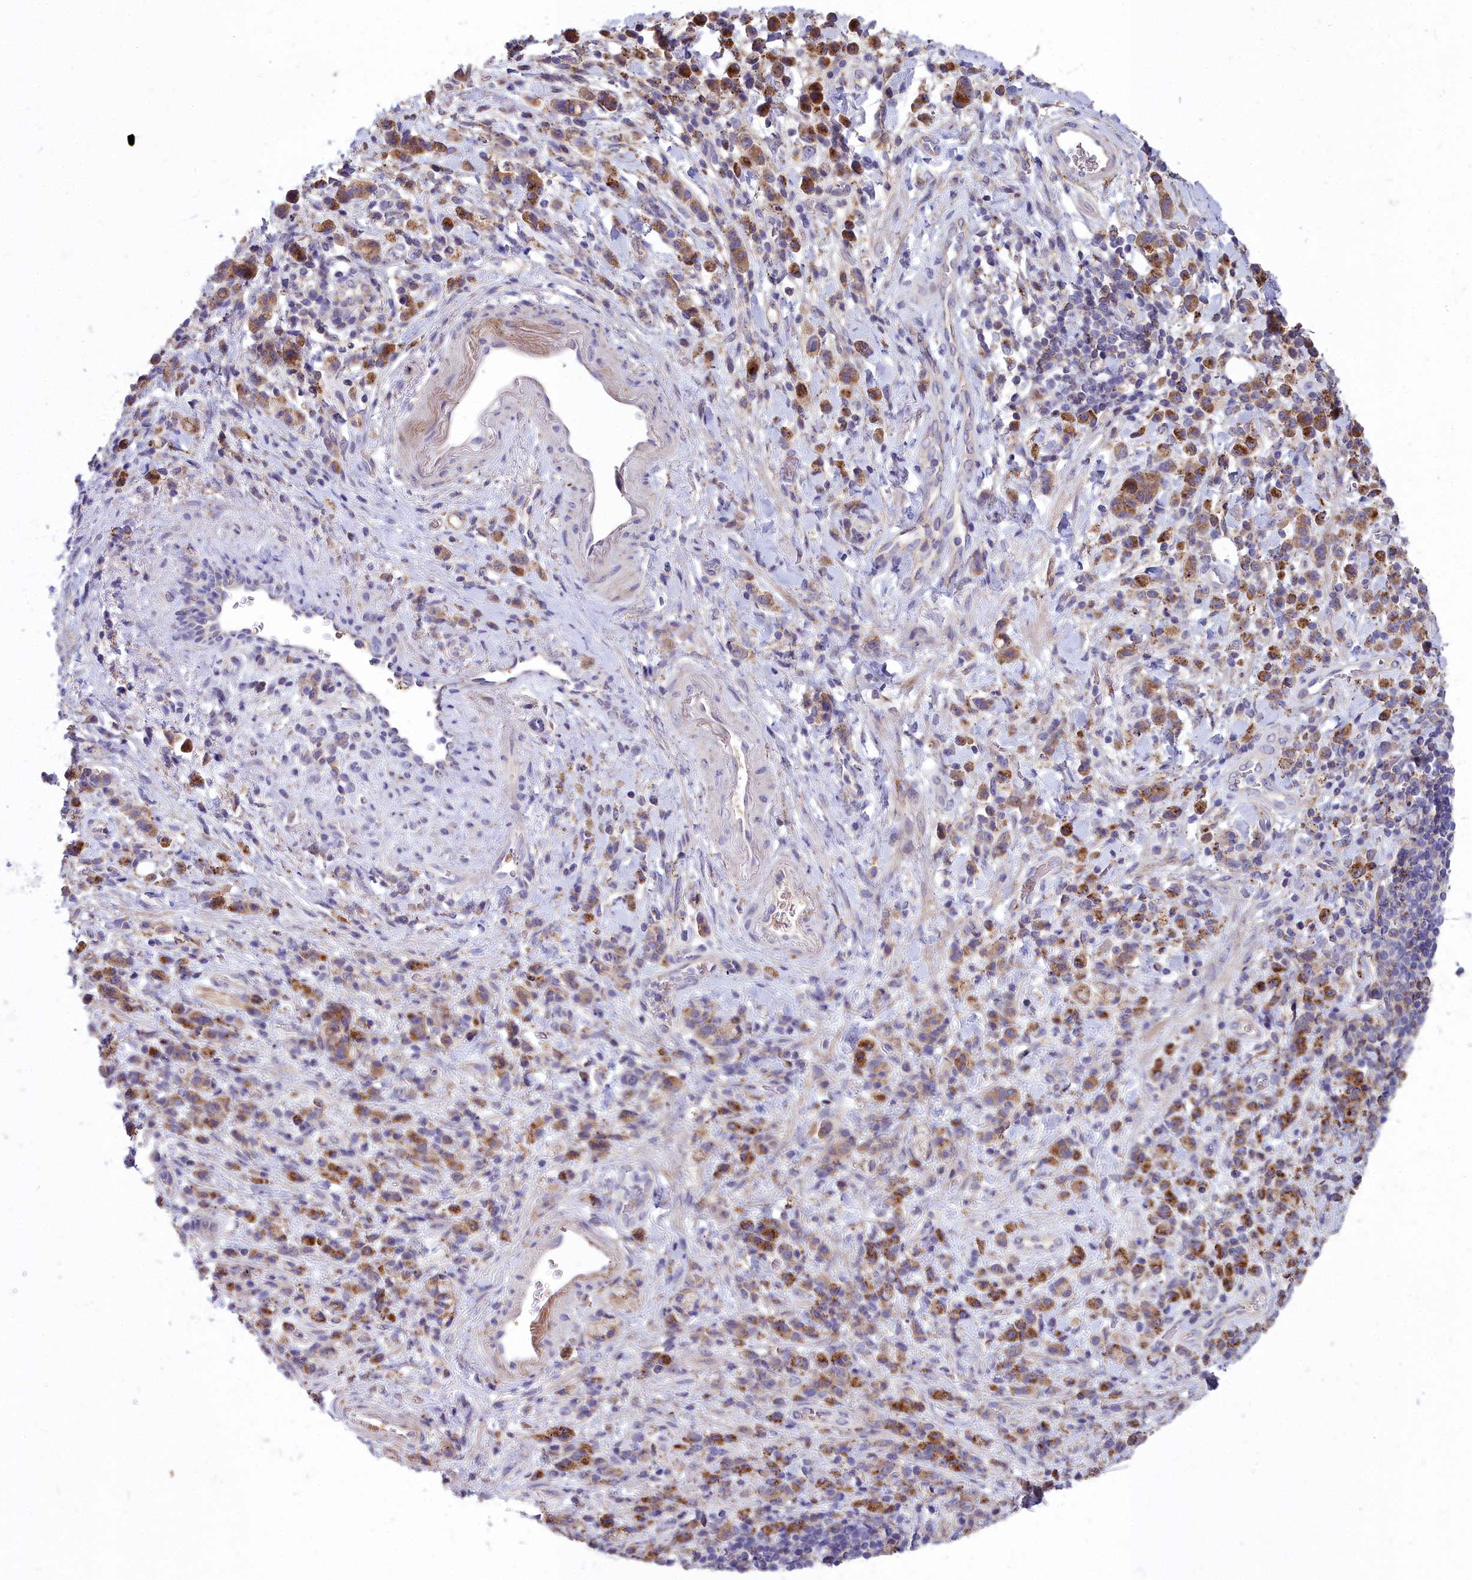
{"staining": {"intensity": "moderate", "quantity": ">75%", "location": "cytoplasmic/membranous"}, "tissue": "stomach cancer", "cell_type": "Tumor cells", "image_type": "cancer", "snomed": [{"axis": "morphology", "description": "Adenocarcinoma, NOS"}, {"axis": "topography", "description": "Stomach"}], "caption": "Immunohistochemical staining of human stomach adenocarcinoma demonstrates medium levels of moderate cytoplasmic/membranous protein positivity in approximately >75% of tumor cells.", "gene": "FRMPD1", "patient": {"sex": "male", "age": 77}}